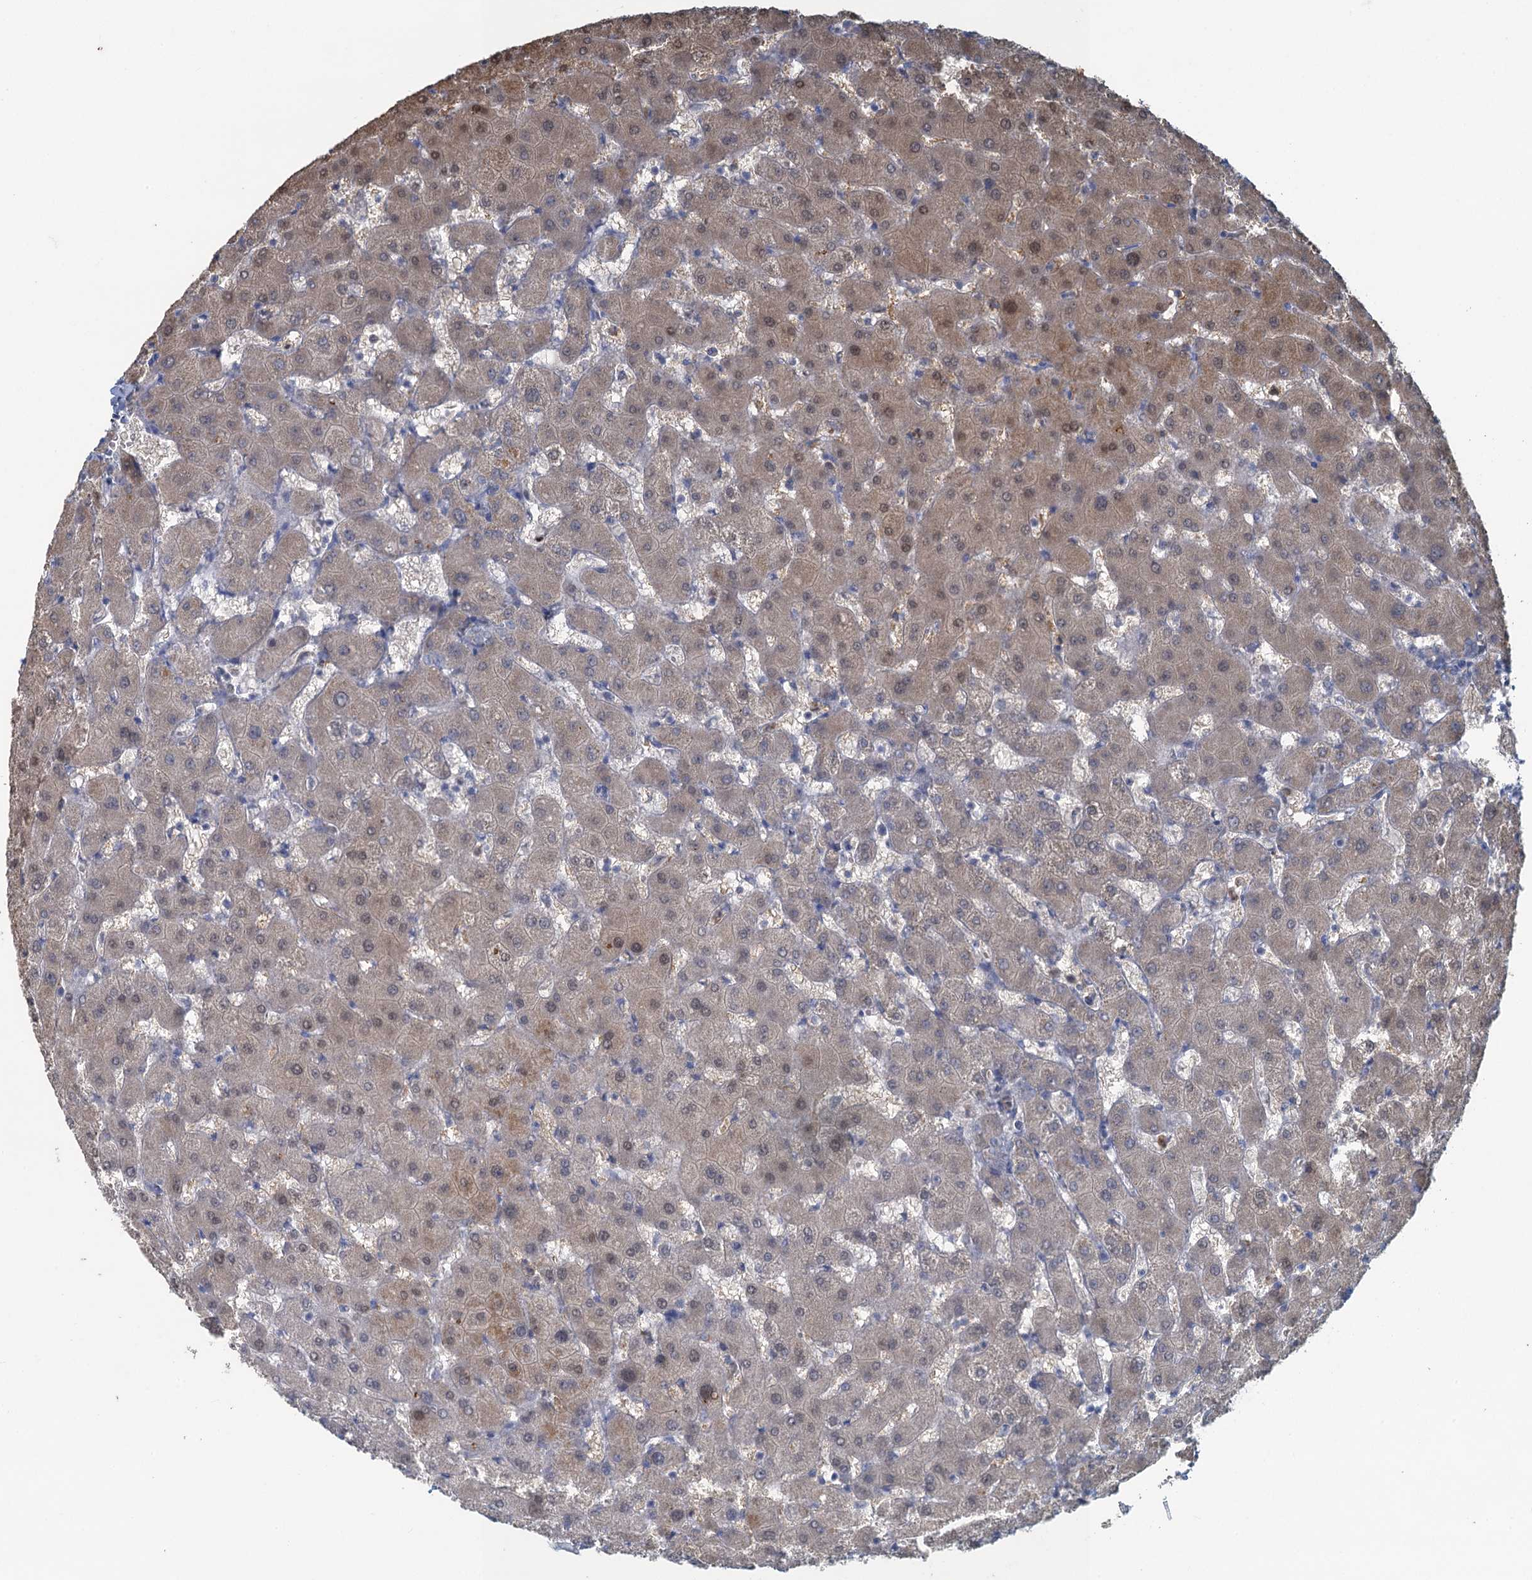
{"staining": {"intensity": "negative", "quantity": "none", "location": "none"}, "tissue": "liver", "cell_type": "Cholangiocytes", "image_type": "normal", "snomed": [{"axis": "morphology", "description": "Normal tissue, NOS"}, {"axis": "topography", "description": "Liver"}], "caption": "Micrograph shows no significant protein staining in cholangiocytes of benign liver.", "gene": "TEX35", "patient": {"sex": "female", "age": 63}}